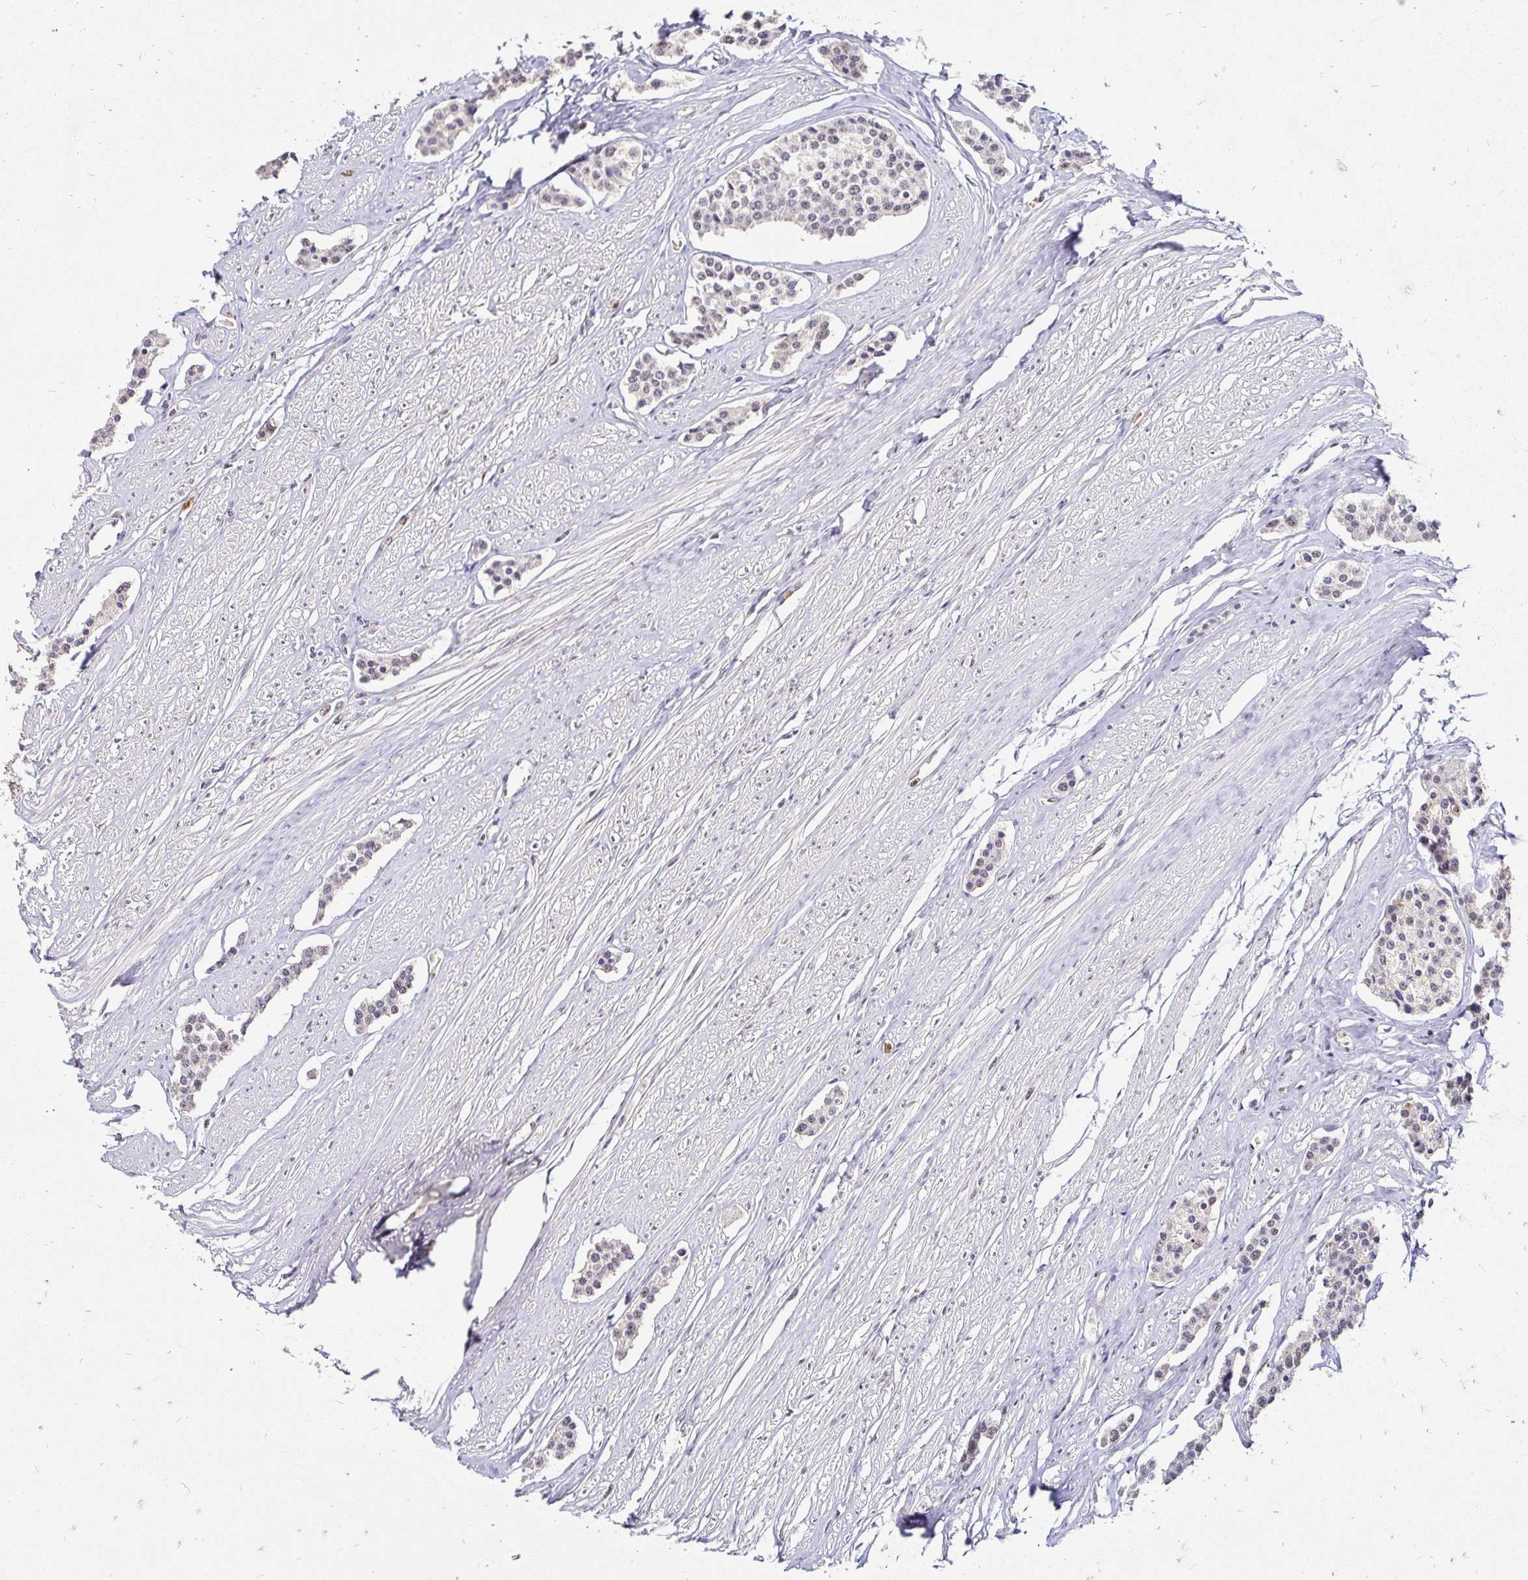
{"staining": {"intensity": "weak", "quantity": "<25%", "location": "nuclear"}, "tissue": "carcinoid", "cell_type": "Tumor cells", "image_type": "cancer", "snomed": [{"axis": "morphology", "description": "Carcinoid, malignant, NOS"}, {"axis": "topography", "description": "Small intestine"}], "caption": "Tumor cells show no significant staining in malignant carcinoid.", "gene": "RIMS4", "patient": {"sex": "male", "age": 60}}